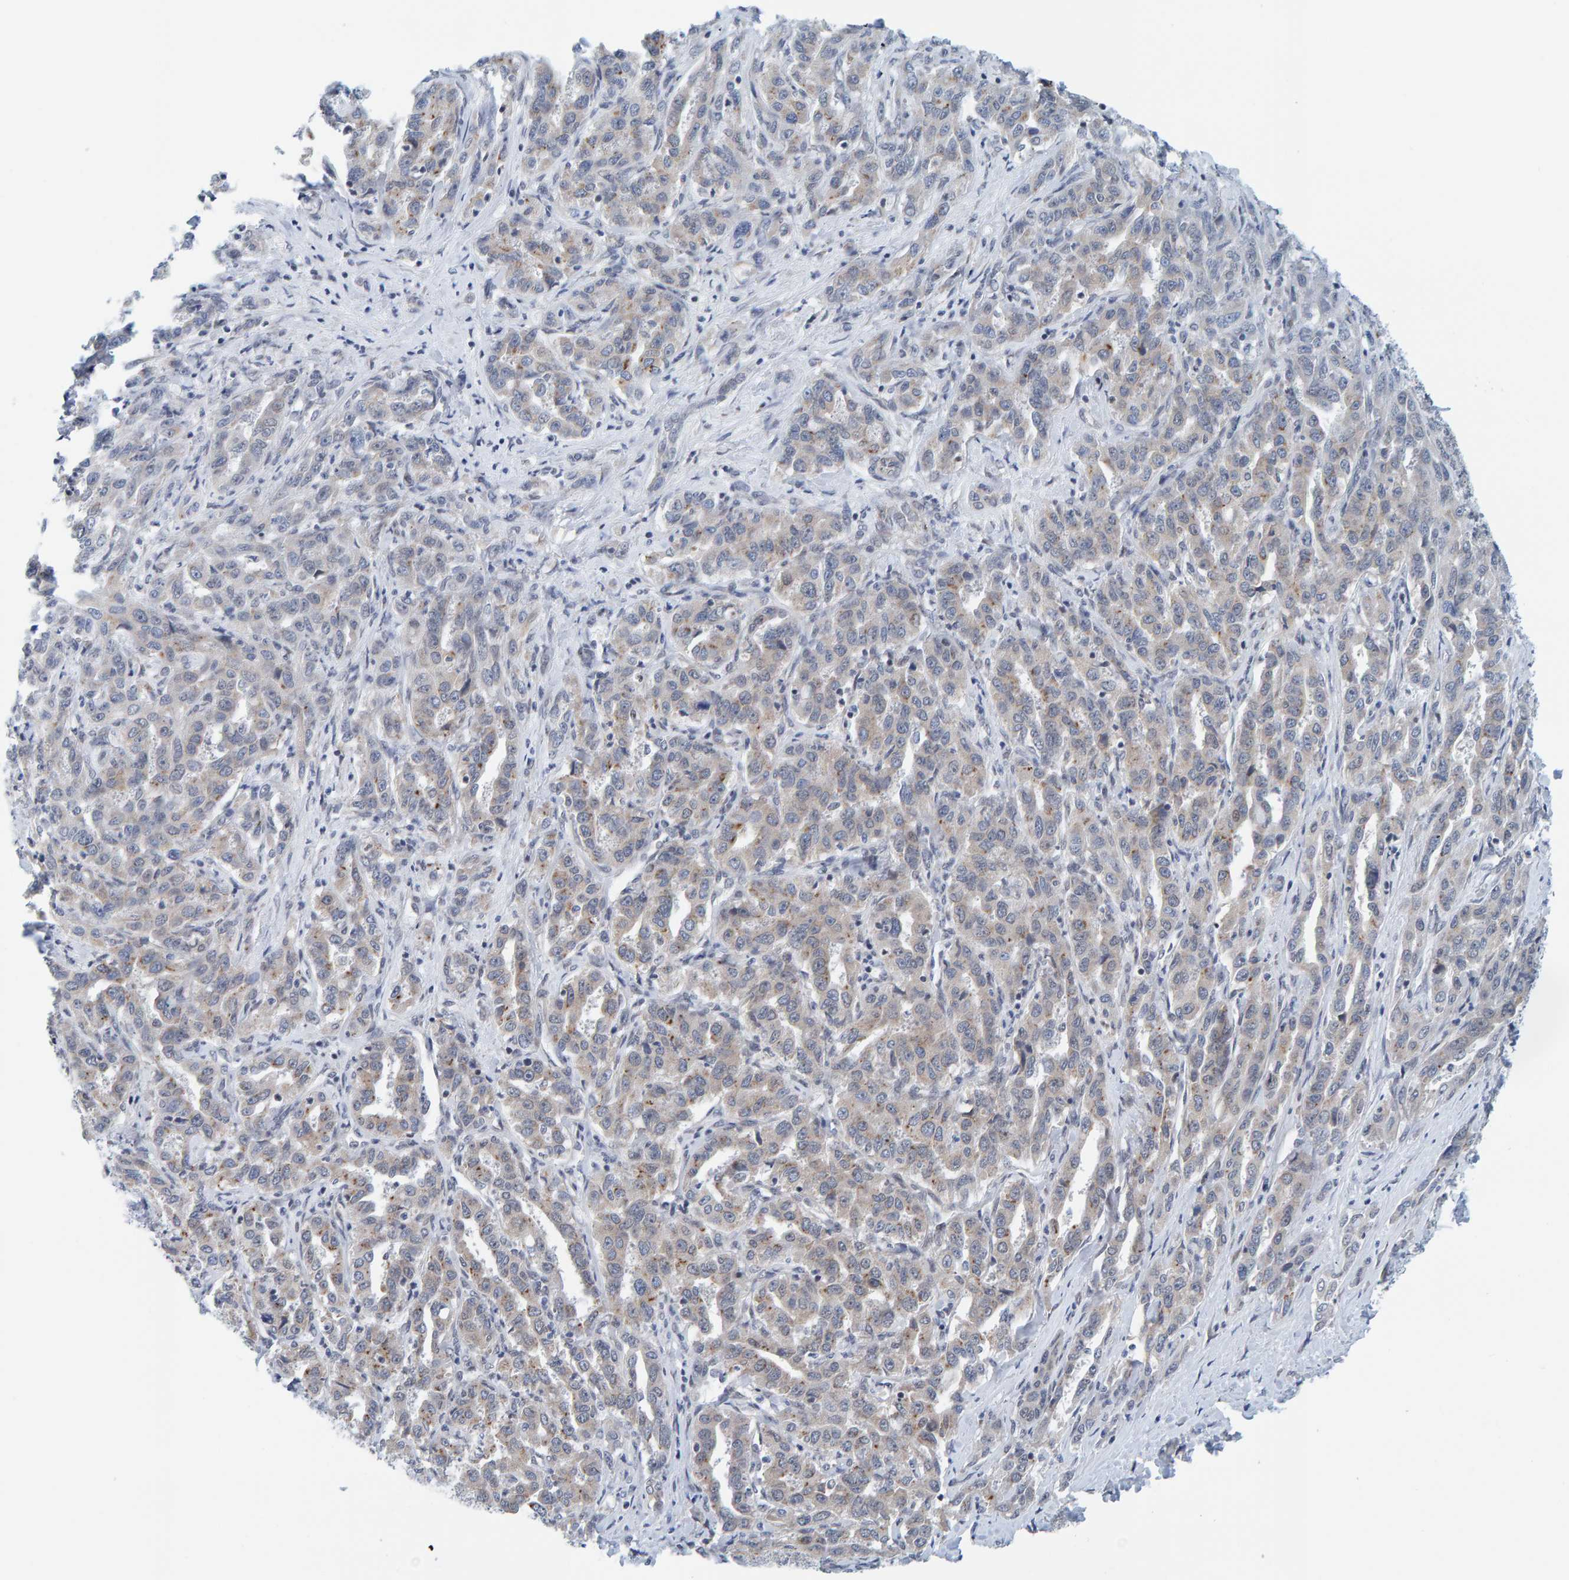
{"staining": {"intensity": "weak", "quantity": "<25%", "location": "cytoplasmic/membranous"}, "tissue": "liver cancer", "cell_type": "Tumor cells", "image_type": "cancer", "snomed": [{"axis": "morphology", "description": "Cholangiocarcinoma"}, {"axis": "topography", "description": "Liver"}], "caption": "The photomicrograph exhibits no staining of tumor cells in liver cancer.", "gene": "SCRN2", "patient": {"sex": "male", "age": 59}}